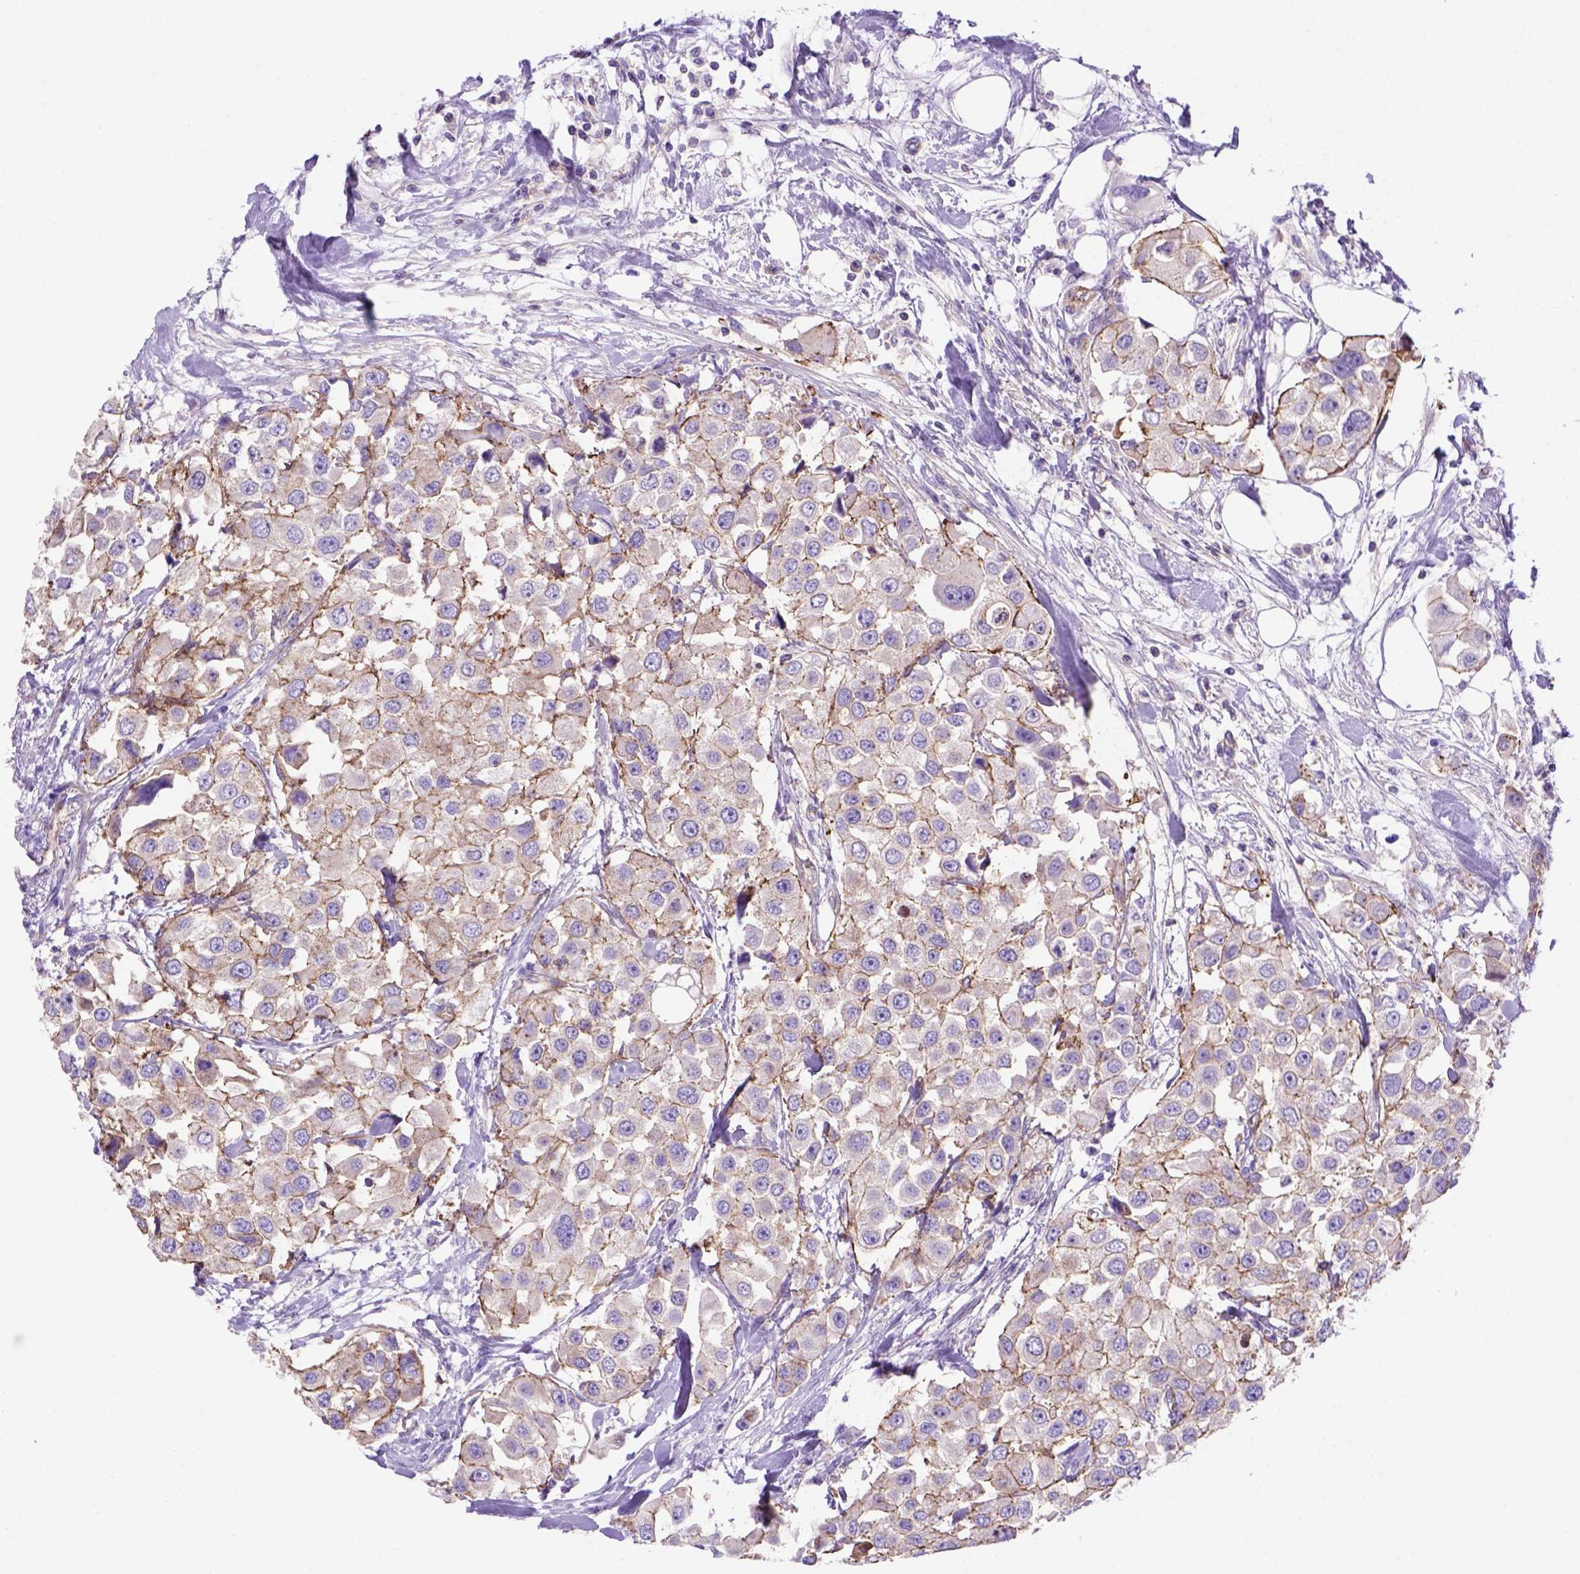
{"staining": {"intensity": "moderate", "quantity": ">75%", "location": "cytoplasmic/membranous"}, "tissue": "urothelial cancer", "cell_type": "Tumor cells", "image_type": "cancer", "snomed": [{"axis": "morphology", "description": "Urothelial carcinoma, High grade"}, {"axis": "topography", "description": "Urinary bladder"}], "caption": "A medium amount of moderate cytoplasmic/membranous staining is appreciated in about >75% of tumor cells in urothelial cancer tissue.", "gene": "PEX12", "patient": {"sex": "female", "age": 64}}